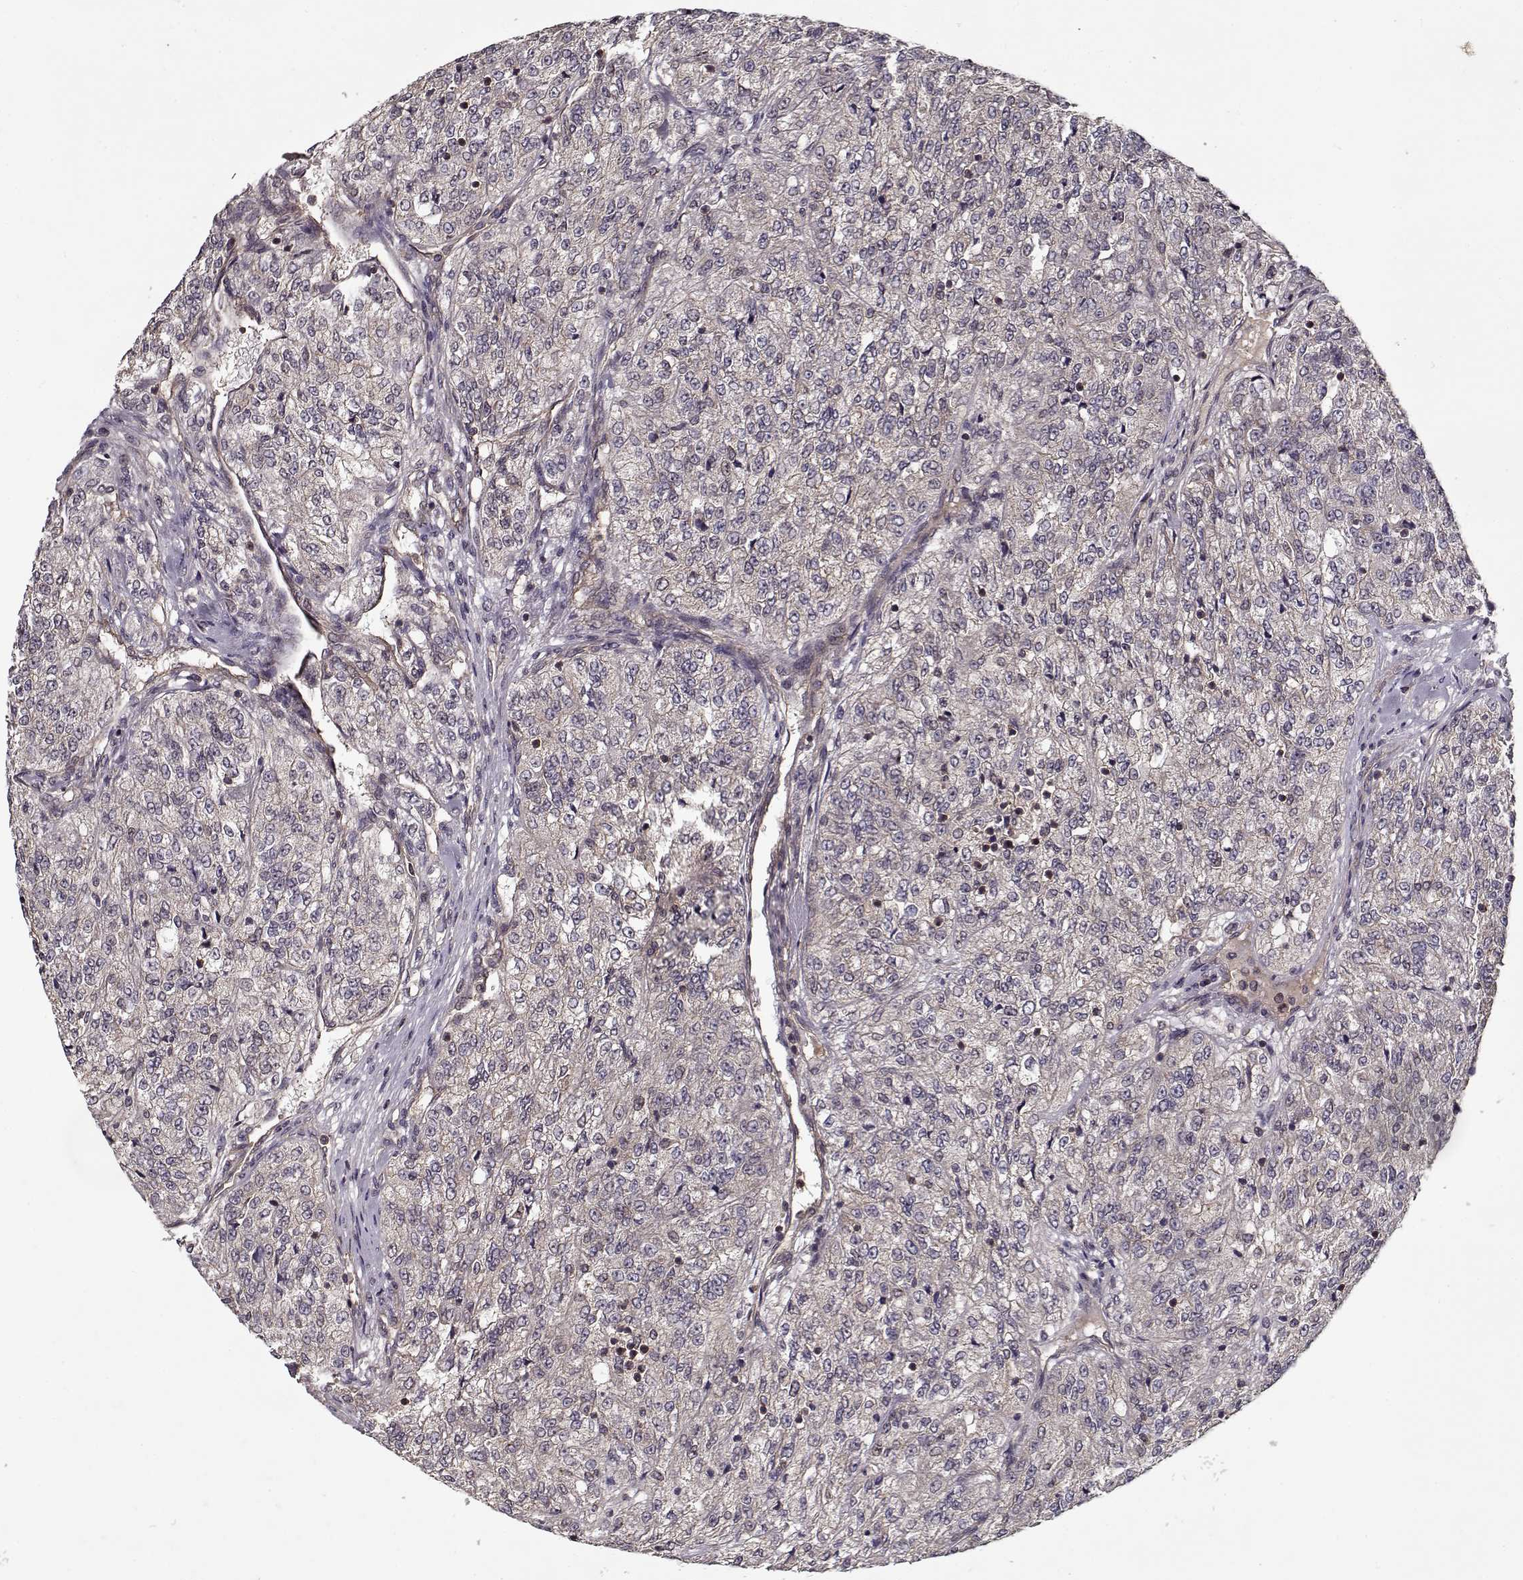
{"staining": {"intensity": "negative", "quantity": "none", "location": "none"}, "tissue": "renal cancer", "cell_type": "Tumor cells", "image_type": "cancer", "snomed": [{"axis": "morphology", "description": "Adenocarcinoma, NOS"}, {"axis": "topography", "description": "Kidney"}], "caption": "Photomicrograph shows no significant protein expression in tumor cells of adenocarcinoma (renal). (DAB (3,3'-diaminobenzidine) immunohistochemistry (IHC), high magnification).", "gene": "PPP1R12A", "patient": {"sex": "female", "age": 63}}